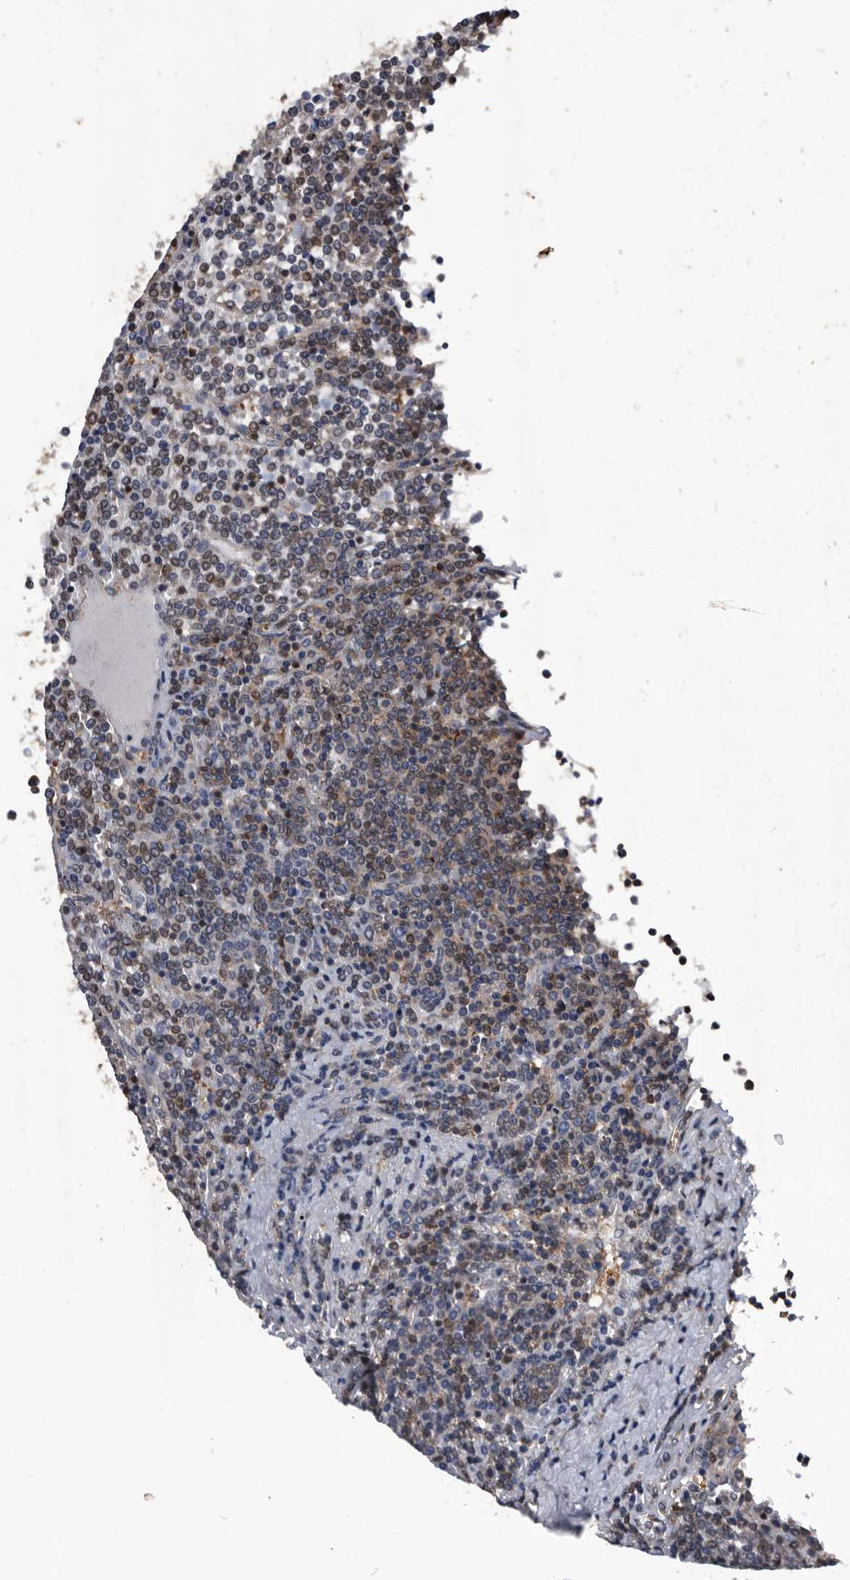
{"staining": {"intensity": "moderate", "quantity": "25%-75%", "location": "nuclear"}, "tissue": "lymphoma", "cell_type": "Tumor cells", "image_type": "cancer", "snomed": [{"axis": "morphology", "description": "Malignant lymphoma, non-Hodgkin's type, Low grade"}, {"axis": "topography", "description": "Spleen"}], "caption": "The micrograph exhibits immunohistochemical staining of lymphoma. There is moderate nuclear staining is appreciated in about 25%-75% of tumor cells.", "gene": "NRBP1", "patient": {"sex": "female", "age": 19}}